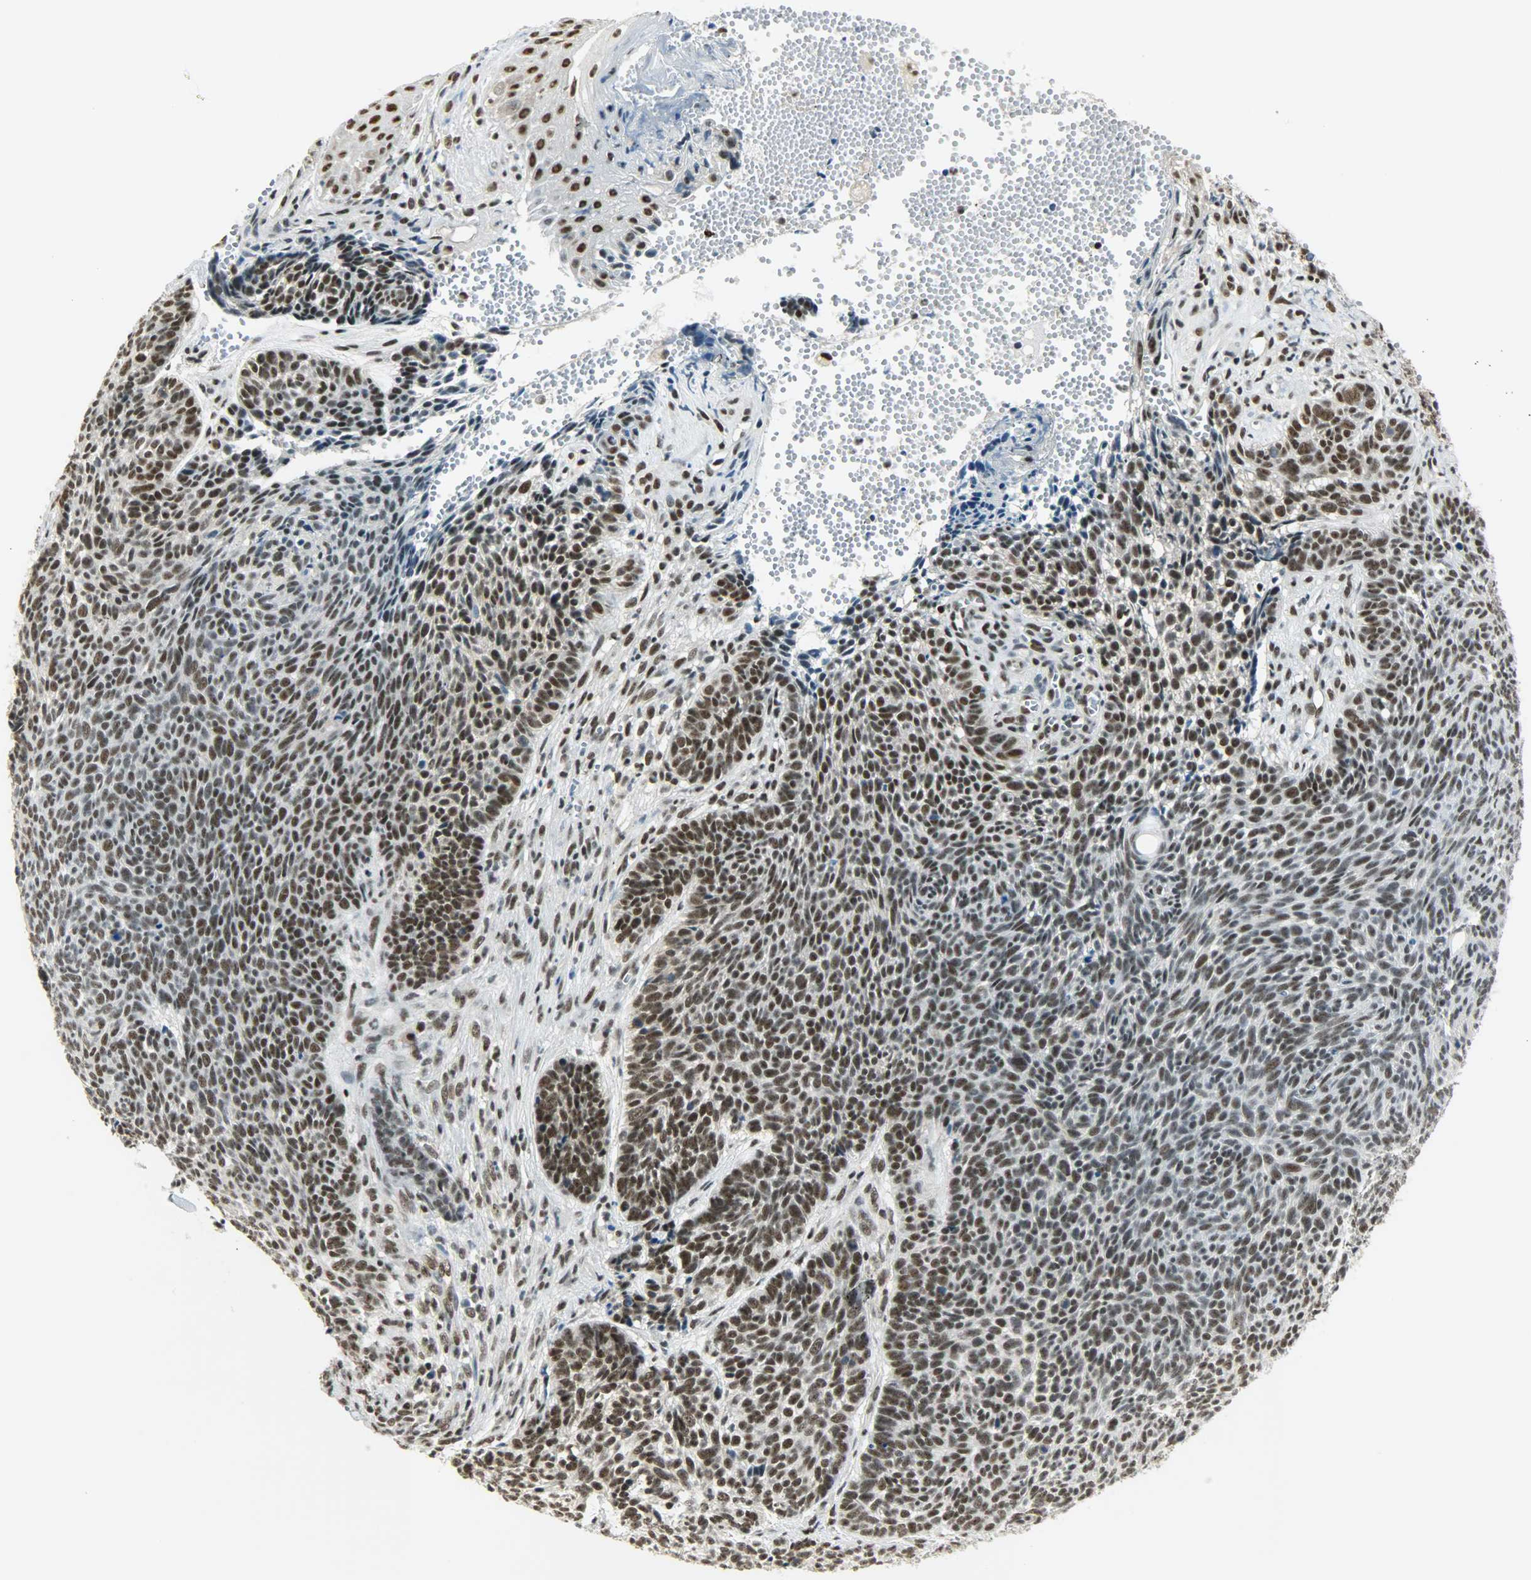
{"staining": {"intensity": "strong", "quantity": ">75%", "location": "nuclear"}, "tissue": "skin cancer", "cell_type": "Tumor cells", "image_type": "cancer", "snomed": [{"axis": "morphology", "description": "Basal cell carcinoma"}, {"axis": "topography", "description": "Skin"}], "caption": "Protein analysis of skin cancer (basal cell carcinoma) tissue displays strong nuclear staining in approximately >75% of tumor cells.", "gene": "SUGP1", "patient": {"sex": "male", "age": 84}}